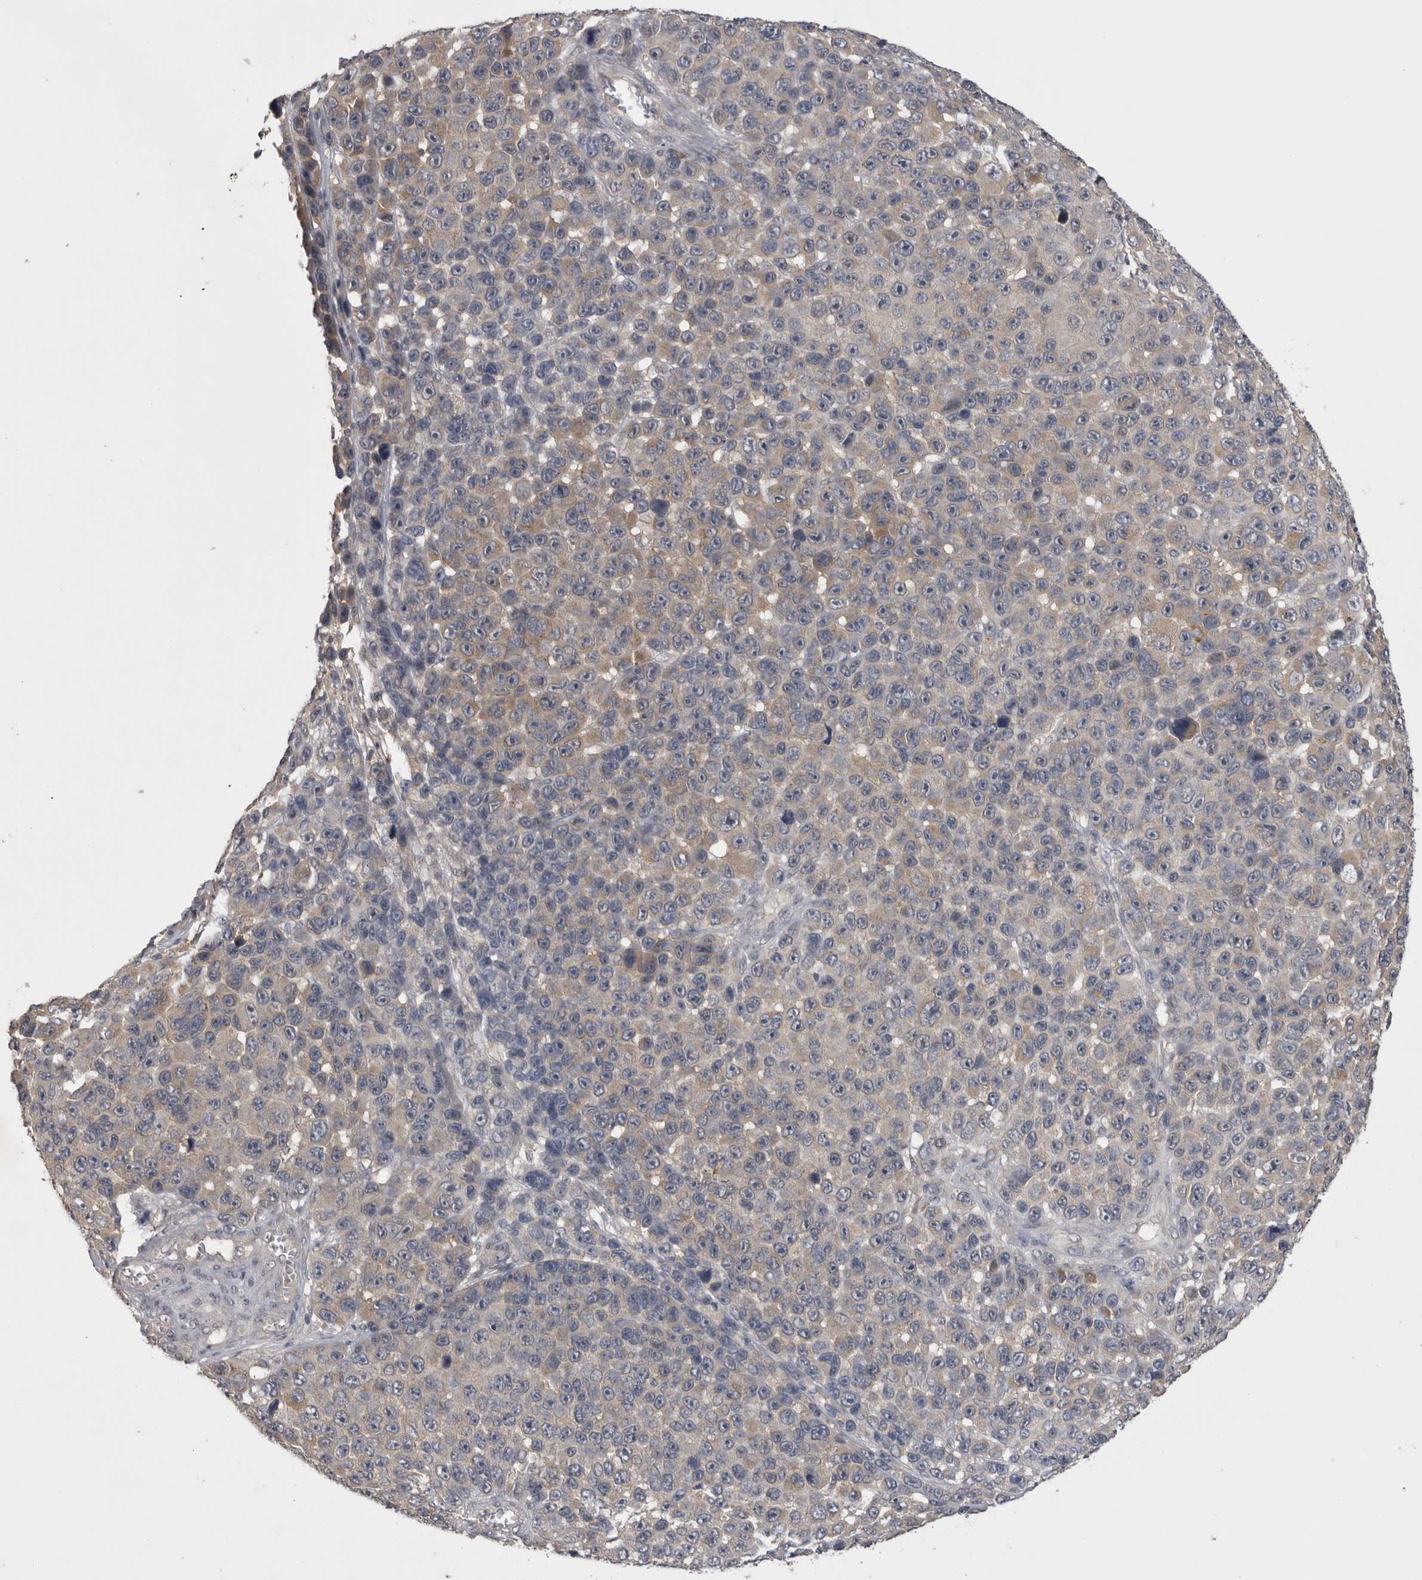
{"staining": {"intensity": "weak", "quantity": "25%-75%", "location": "cytoplasmic/membranous"}, "tissue": "melanoma", "cell_type": "Tumor cells", "image_type": "cancer", "snomed": [{"axis": "morphology", "description": "Malignant melanoma, NOS"}, {"axis": "topography", "description": "Skin"}], "caption": "Brown immunohistochemical staining in malignant melanoma exhibits weak cytoplasmic/membranous staining in about 25%-75% of tumor cells.", "gene": "ZNF114", "patient": {"sex": "male", "age": 53}}